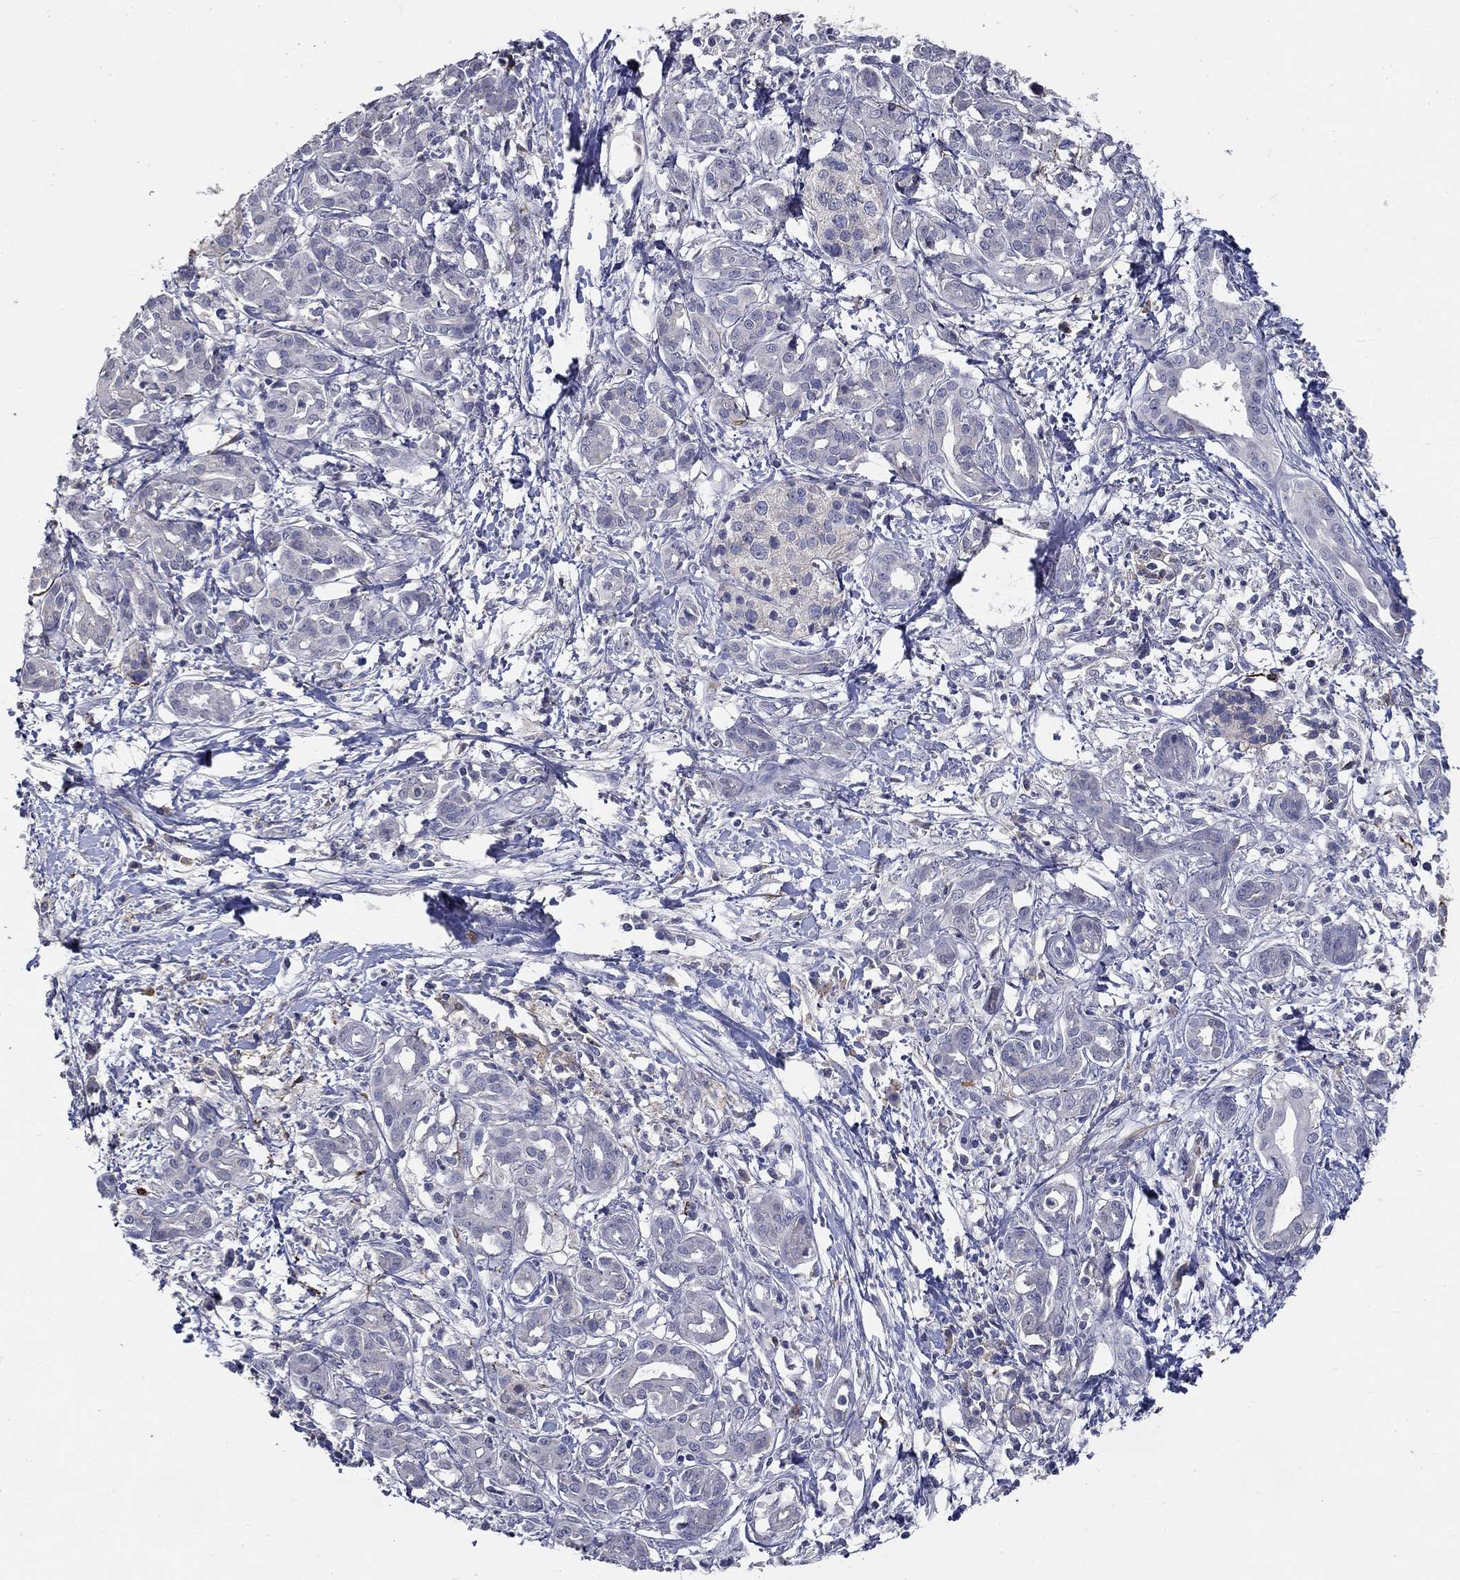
{"staining": {"intensity": "negative", "quantity": "none", "location": "none"}, "tissue": "pancreatic cancer", "cell_type": "Tumor cells", "image_type": "cancer", "snomed": [{"axis": "morphology", "description": "Adenocarcinoma, NOS"}, {"axis": "topography", "description": "Pancreas"}], "caption": "Human pancreatic cancer (adenocarcinoma) stained for a protein using immunohistochemistry (IHC) demonstrates no positivity in tumor cells.", "gene": "CD274", "patient": {"sex": "male", "age": 72}}